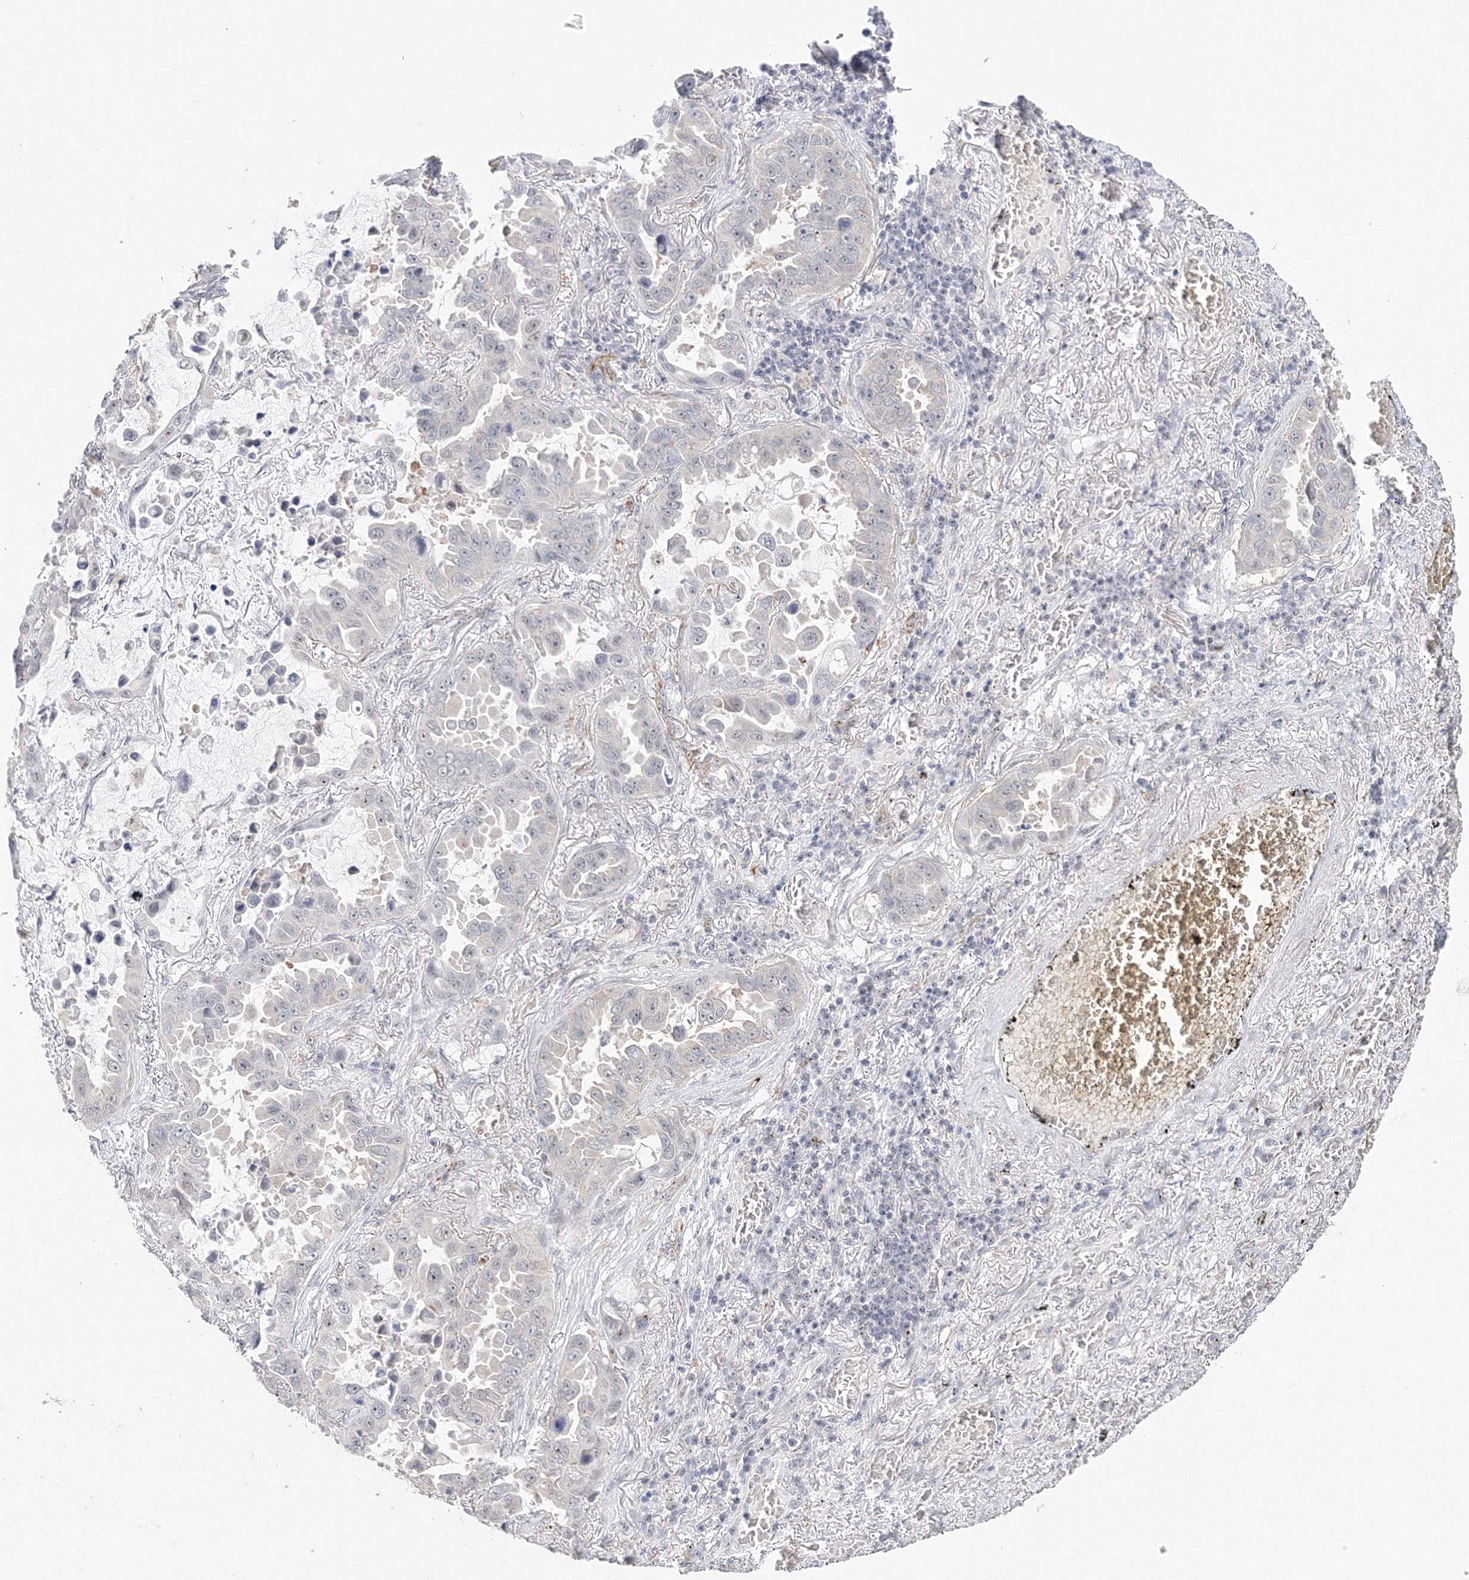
{"staining": {"intensity": "negative", "quantity": "none", "location": "none"}, "tissue": "lung cancer", "cell_type": "Tumor cells", "image_type": "cancer", "snomed": [{"axis": "morphology", "description": "Adenocarcinoma, NOS"}, {"axis": "topography", "description": "Lung"}], "caption": "This image is of adenocarcinoma (lung) stained with IHC to label a protein in brown with the nuclei are counter-stained blue. There is no staining in tumor cells.", "gene": "SIRT7", "patient": {"sex": "male", "age": 64}}